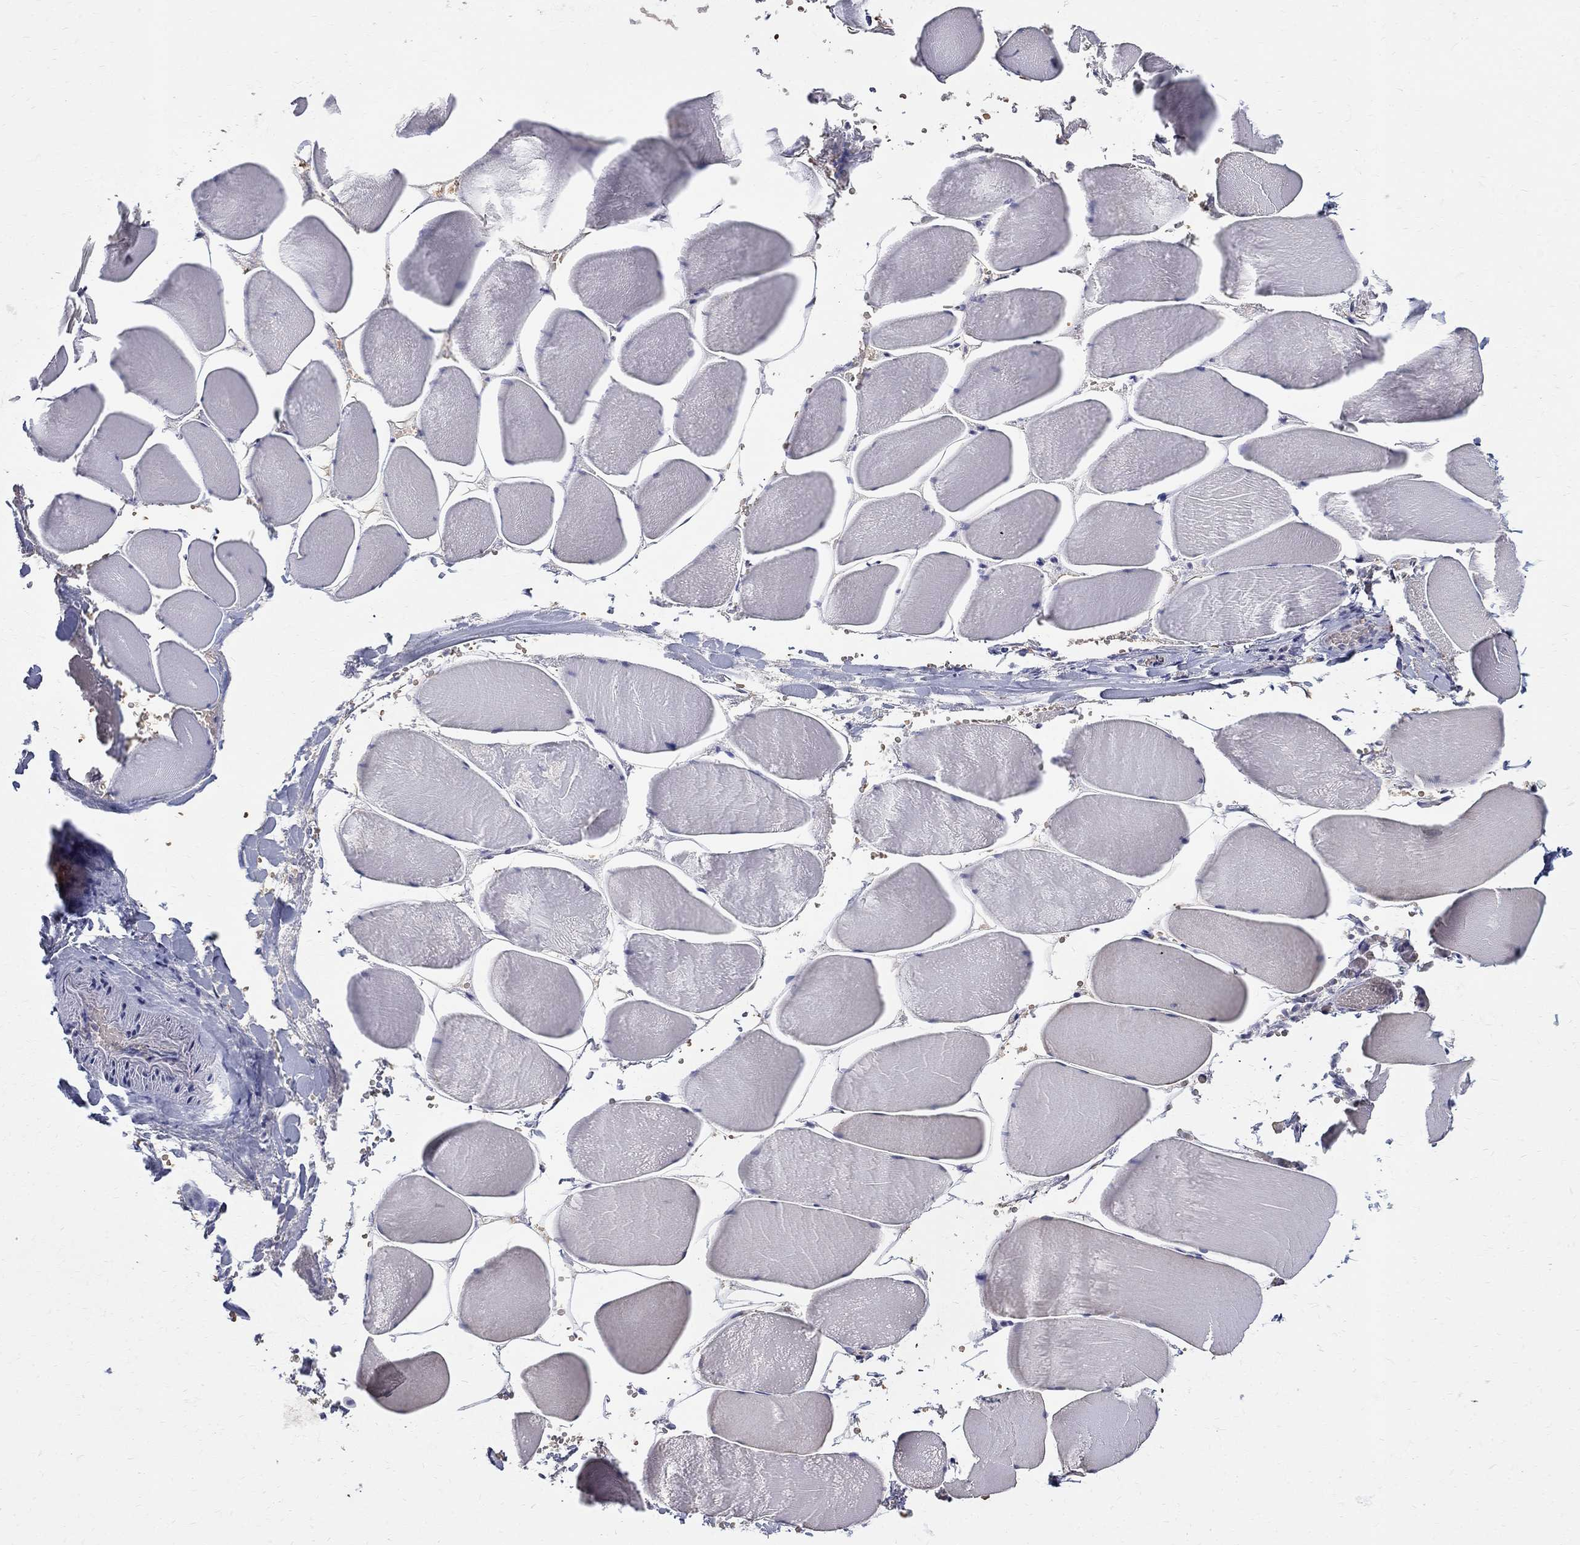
{"staining": {"intensity": "negative", "quantity": "none", "location": "none"}, "tissue": "skeletal muscle", "cell_type": "Myocytes", "image_type": "normal", "snomed": [{"axis": "morphology", "description": "Normal tissue, NOS"}, {"axis": "morphology", "description": "Malignant melanoma, Metastatic site"}, {"axis": "topography", "description": "Skeletal muscle"}], "caption": "High power microscopy photomicrograph of an immunohistochemistry (IHC) micrograph of unremarkable skeletal muscle, revealing no significant staining in myocytes. (DAB immunohistochemistry (IHC) with hematoxylin counter stain).", "gene": "AGER", "patient": {"sex": "male", "age": 50}}